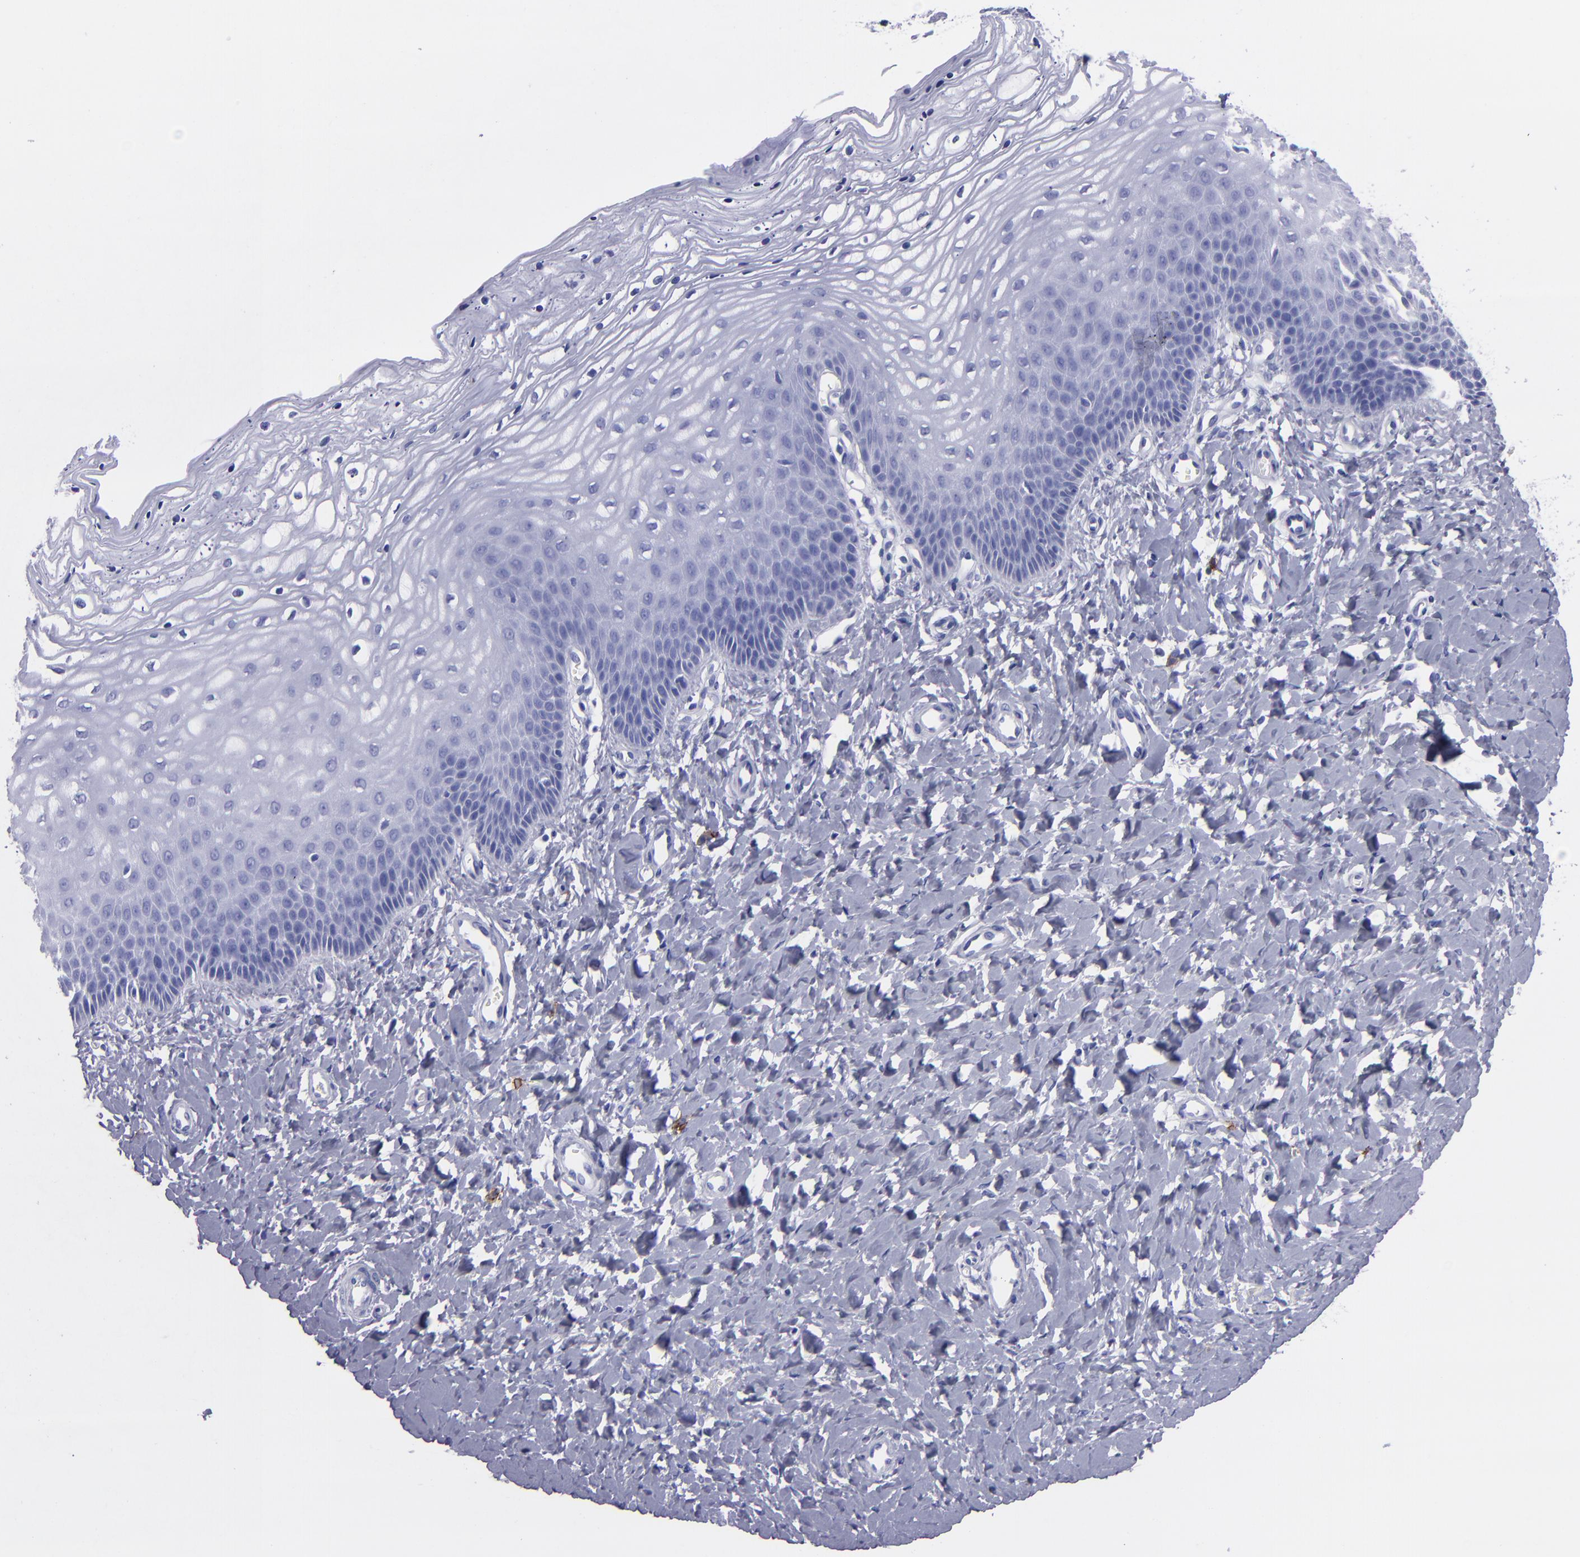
{"staining": {"intensity": "negative", "quantity": "none", "location": "none"}, "tissue": "vagina", "cell_type": "Squamous epithelial cells", "image_type": "normal", "snomed": [{"axis": "morphology", "description": "Normal tissue, NOS"}, {"axis": "topography", "description": "Vagina"}], "caption": "This is a photomicrograph of immunohistochemistry staining of unremarkable vagina, which shows no expression in squamous epithelial cells. (DAB (3,3'-diaminobenzidine) immunohistochemistry visualized using brightfield microscopy, high magnification).", "gene": "CD38", "patient": {"sex": "female", "age": 68}}